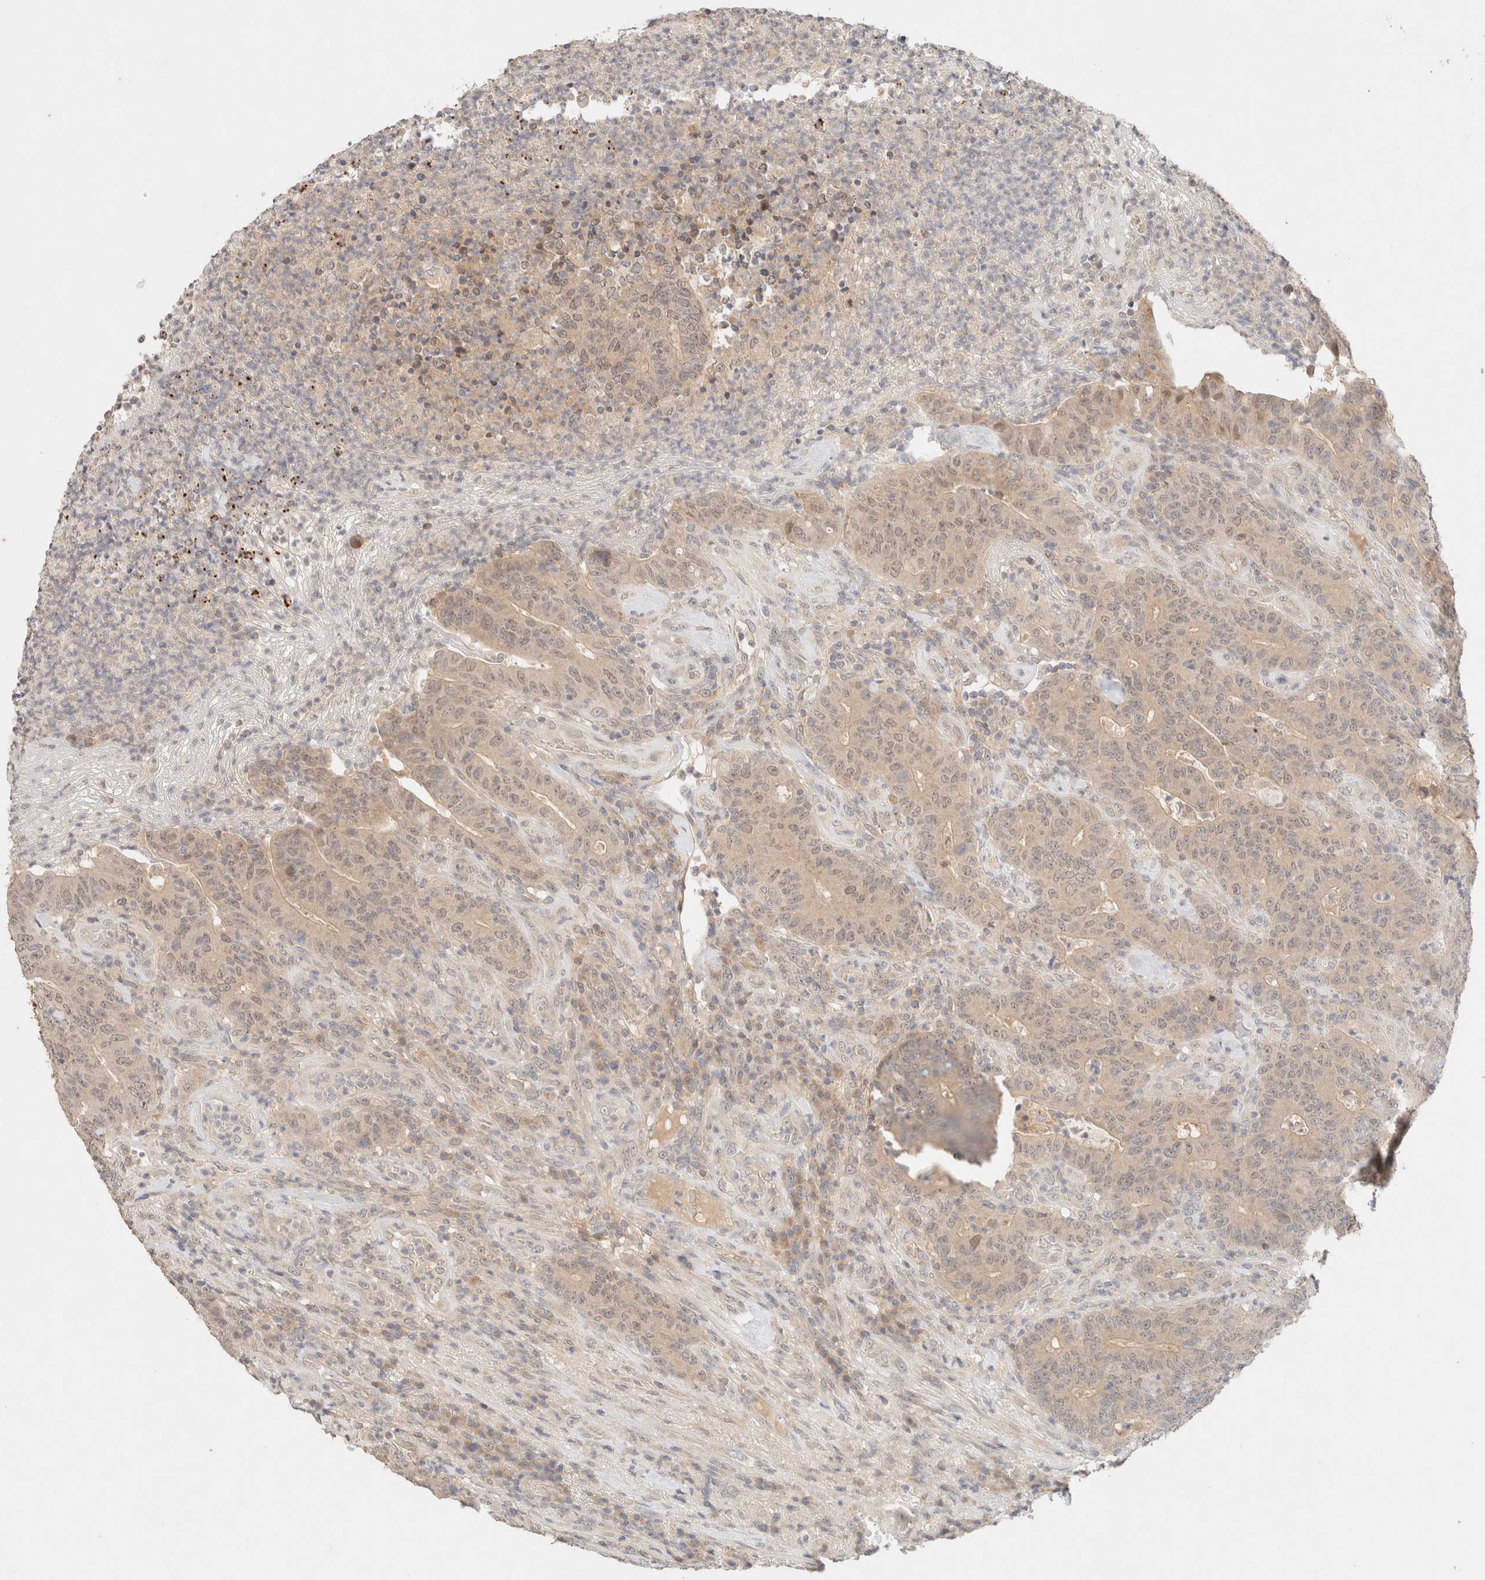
{"staining": {"intensity": "weak", "quantity": ">75%", "location": "cytoplasmic/membranous"}, "tissue": "colorectal cancer", "cell_type": "Tumor cells", "image_type": "cancer", "snomed": [{"axis": "morphology", "description": "Normal tissue, NOS"}, {"axis": "morphology", "description": "Adenocarcinoma, NOS"}, {"axis": "topography", "description": "Colon"}], "caption": "Human adenocarcinoma (colorectal) stained for a protein (brown) exhibits weak cytoplasmic/membranous positive positivity in approximately >75% of tumor cells.", "gene": "SARM1", "patient": {"sex": "female", "age": 75}}